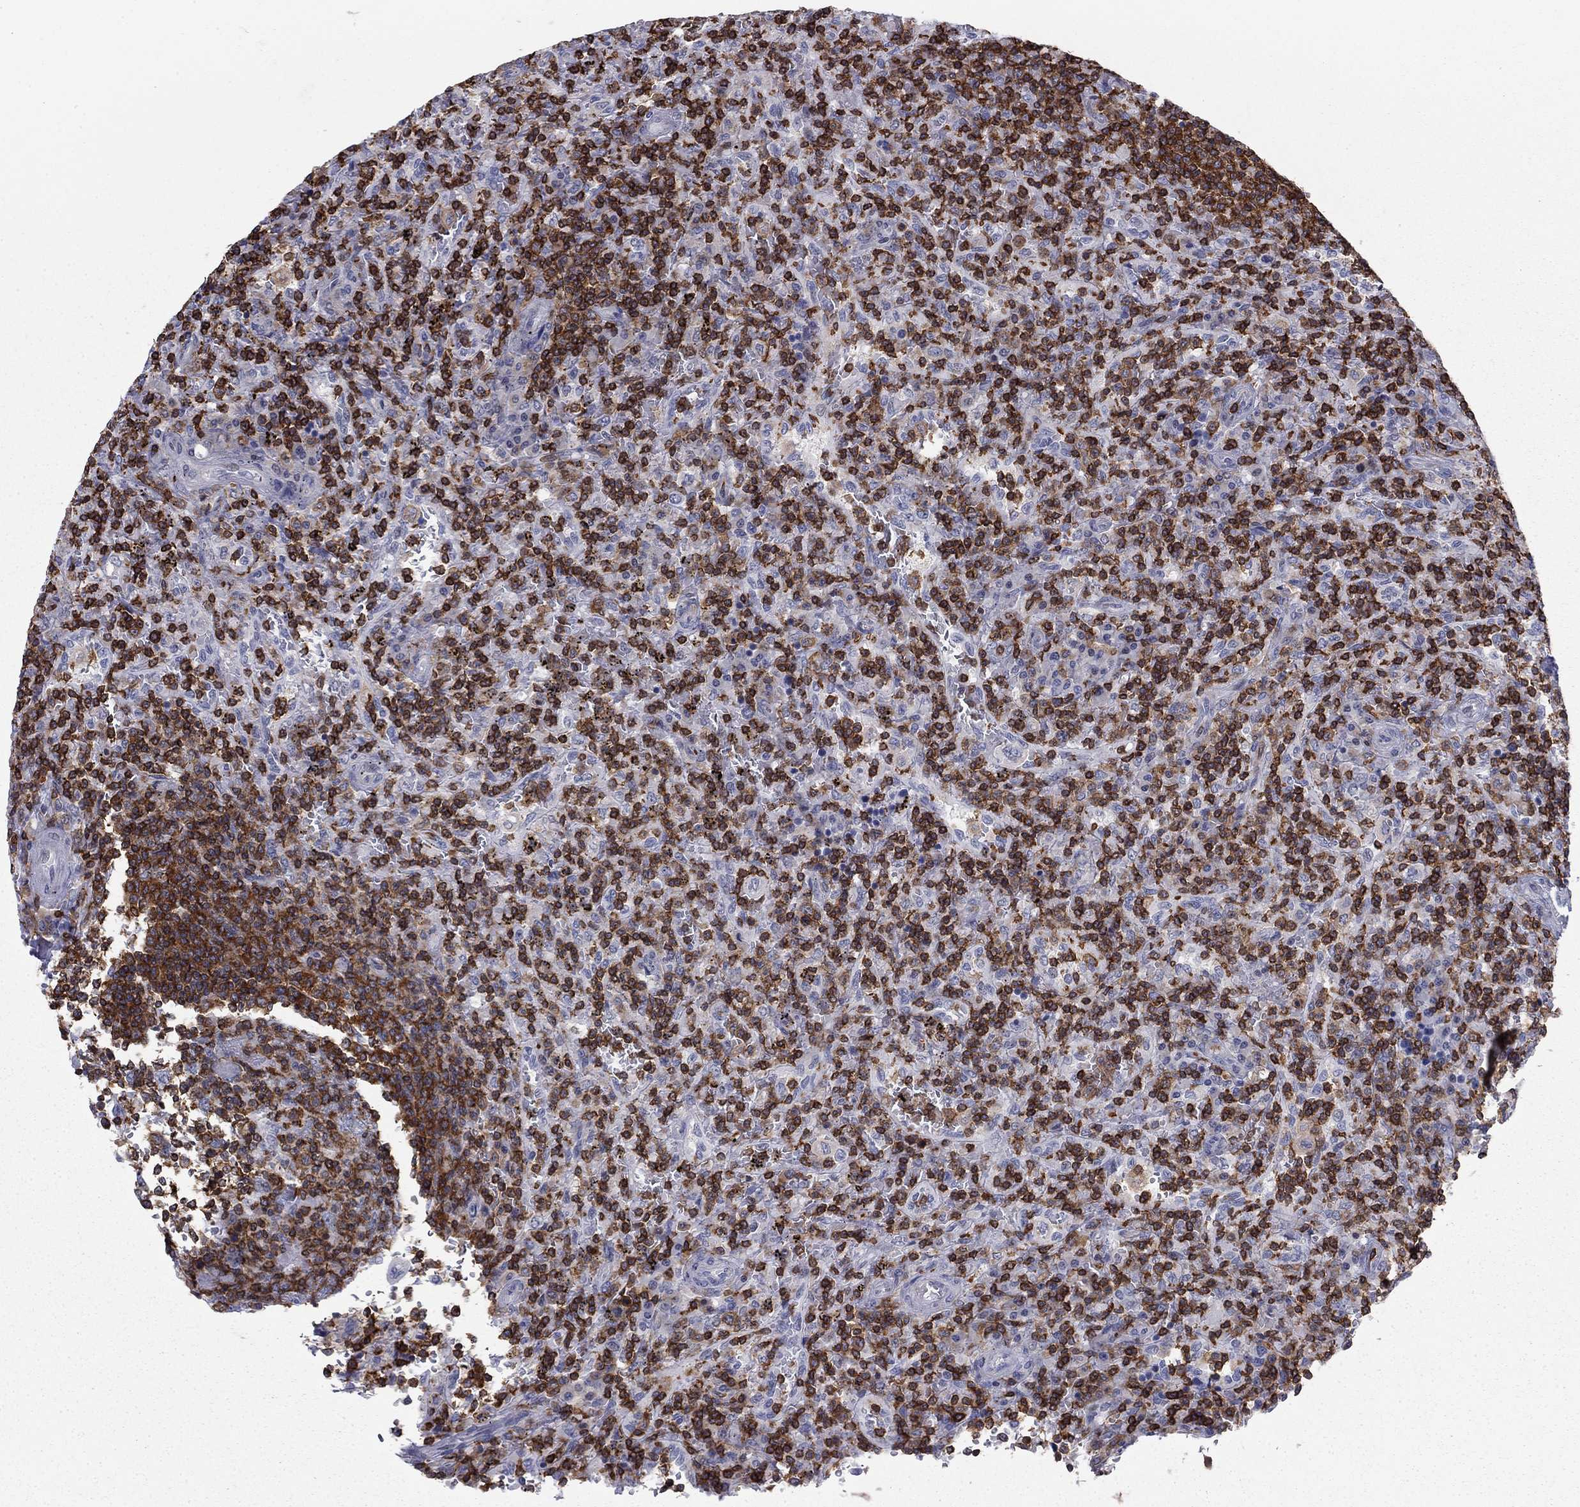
{"staining": {"intensity": "strong", "quantity": "25%-75%", "location": "cytoplasmic/membranous"}, "tissue": "lymphoma", "cell_type": "Tumor cells", "image_type": "cancer", "snomed": [{"axis": "morphology", "description": "Malignant lymphoma, non-Hodgkin's type, Low grade"}, {"axis": "topography", "description": "Spleen"}], "caption": "IHC of low-grade malignant lymphoma, non-Hodgkin's type displays high levels of strong cytoplasmic/membranous positivity in approximately 25%-75% of tumor cells.", "gene": "ARHGAP27", "patient": {"sex": "male", "age": 62}}